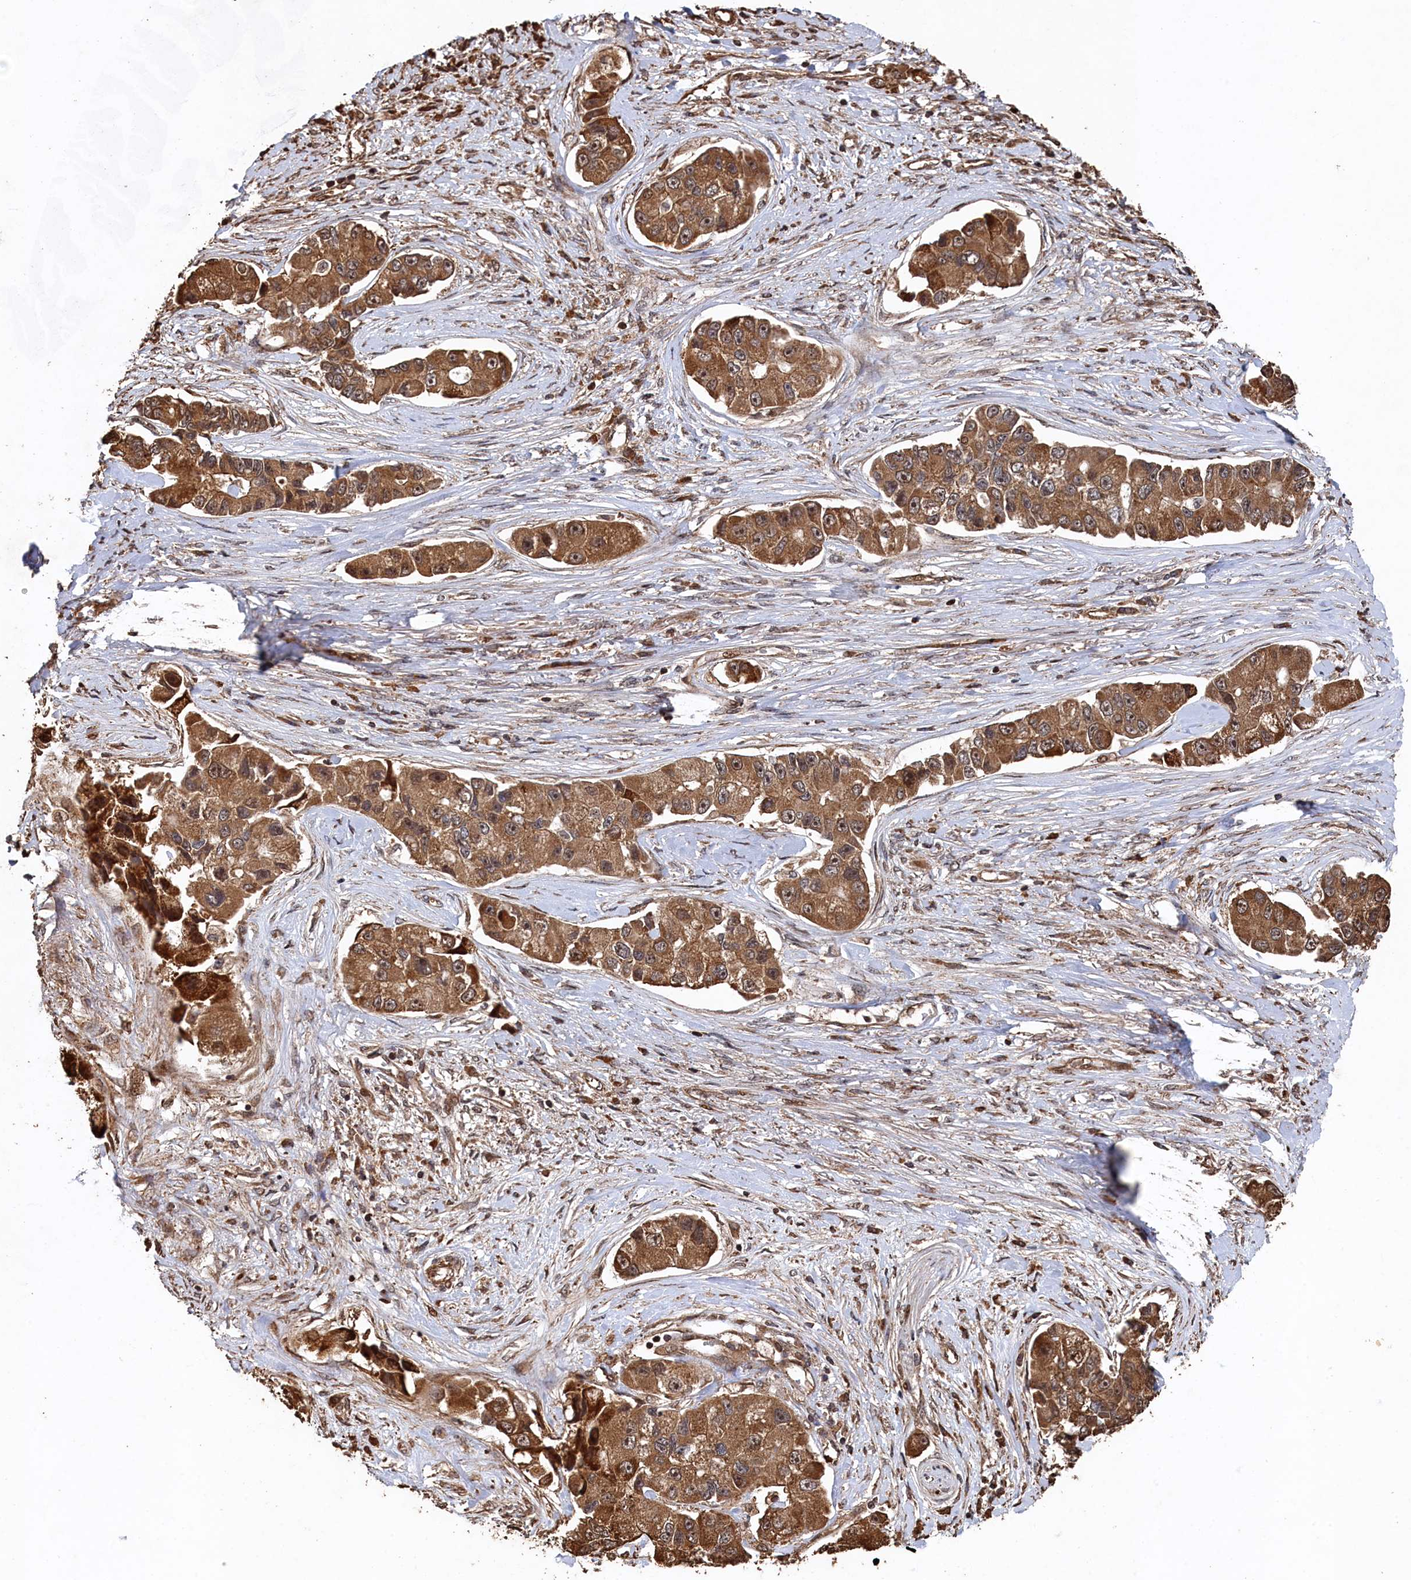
{"staining": {"intensity": "moderate", "quantity": ">75%", "location": "cytoplasmic/membranous"}, "tissue": "lung cancer", "cell_type": "Tumor cells", "image_type": "cancer", "snomed": [{"axis": "morphology", "description": "Adenocarcinoma, NOS"}, {"axis": "topography", "description": "Lung"}], "caption": "A high-resolution micrograph shows IHC staining of lung cancer, which reveals moderate cytoplasmic/membranous positivity in approximately >75% of tumor cells. Nuclei are stained in blue.", "gene": "PIGN", "patient": {"sex": "female", "age": 54}}